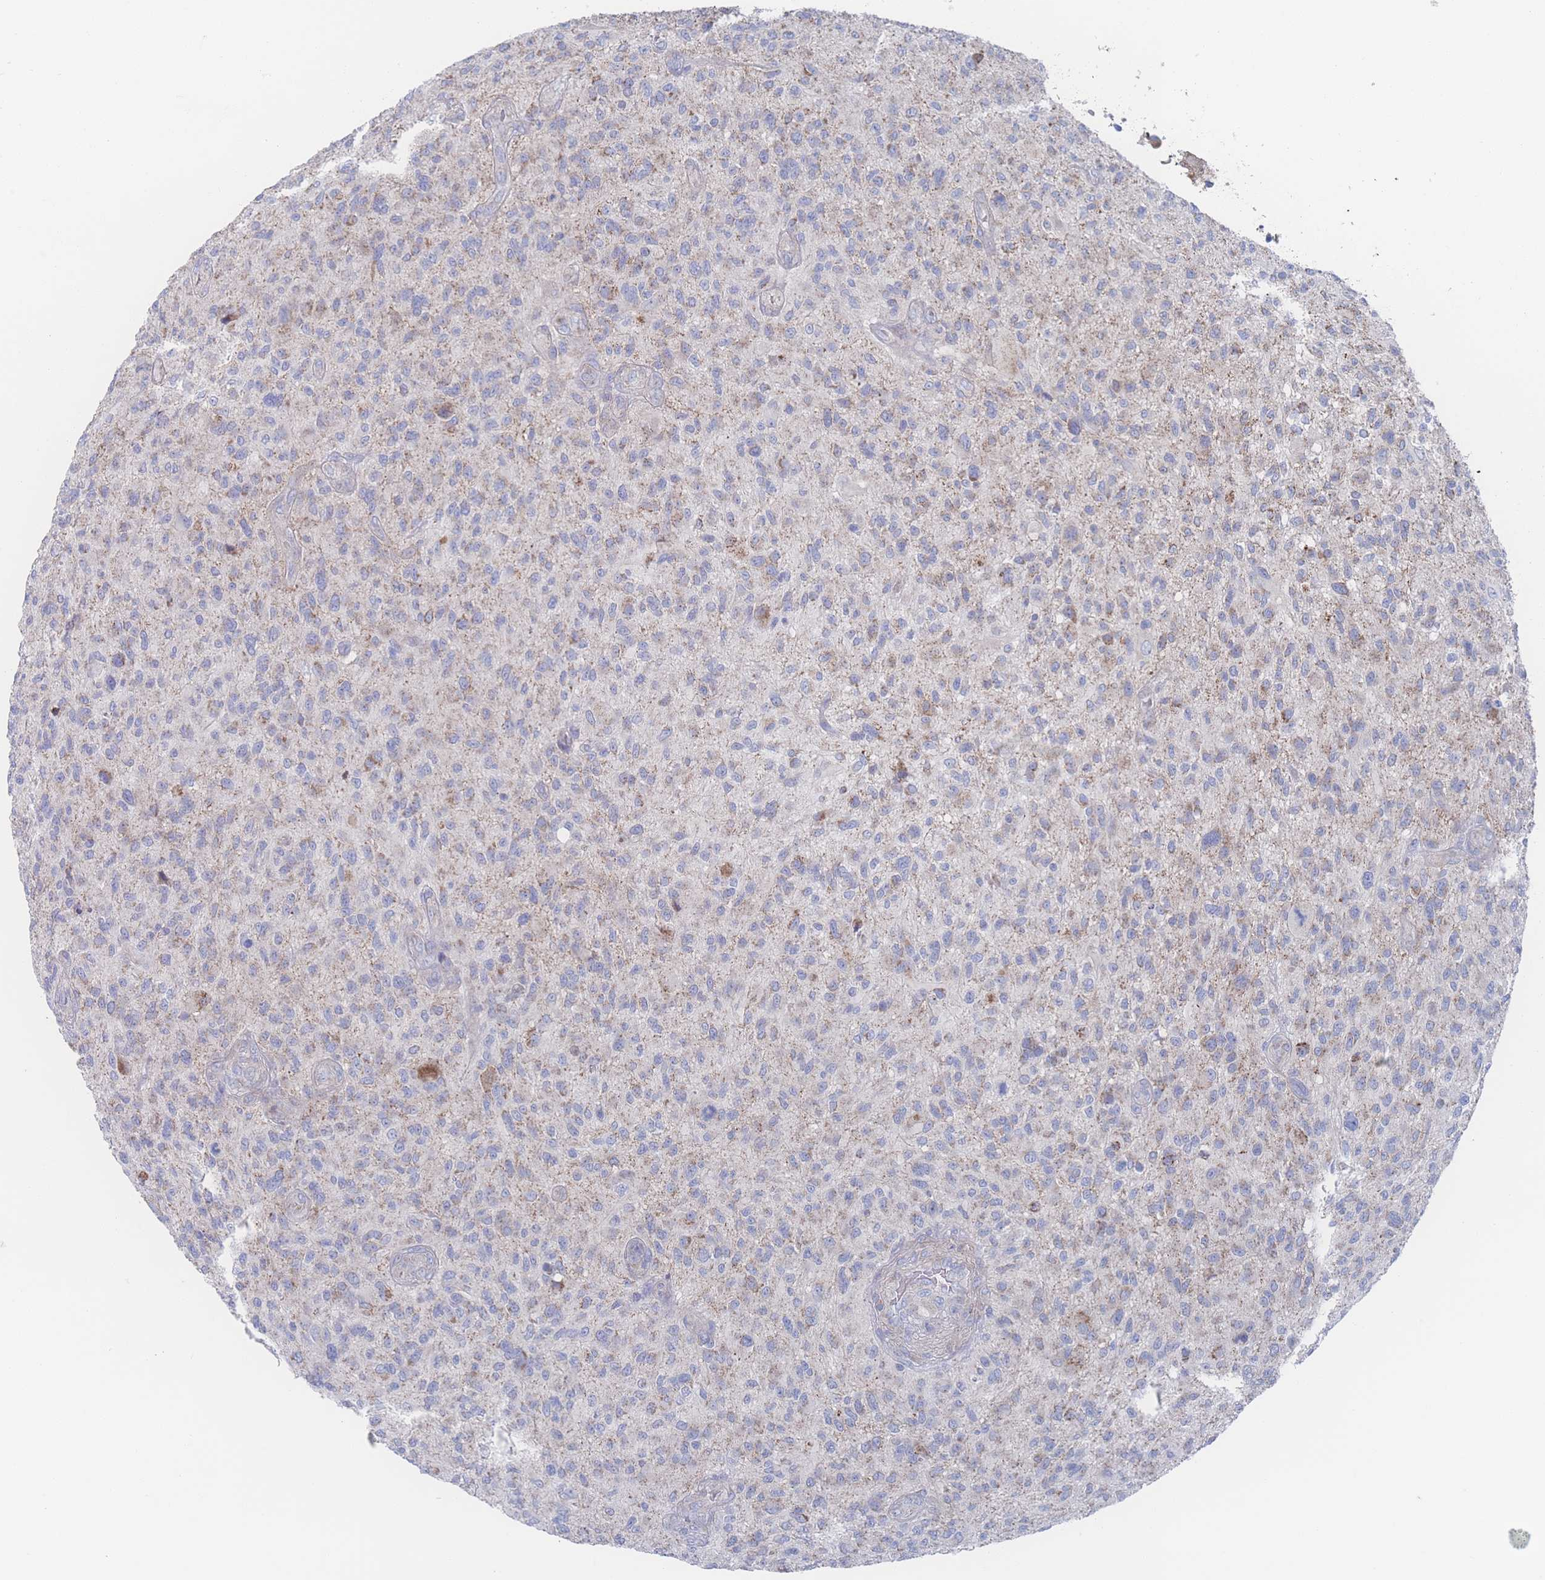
{"staining": {"intensity": "negative", "quantity": "none", "location": "none"}, "tissue": "glioma", "cell_type": "Tumor cells", "image_type": "cancer", "snomed": [{"axis": "morphology", "description": "Glioma, malignant, High grade"}, {"axis": "topography", "description": "Brain"}], "caption": "An image of glioma stained for a protein demonstrates no brown staining in tumor cells.", "gene": "SNPH", "patient": {"sex": "male", "age": 47}}